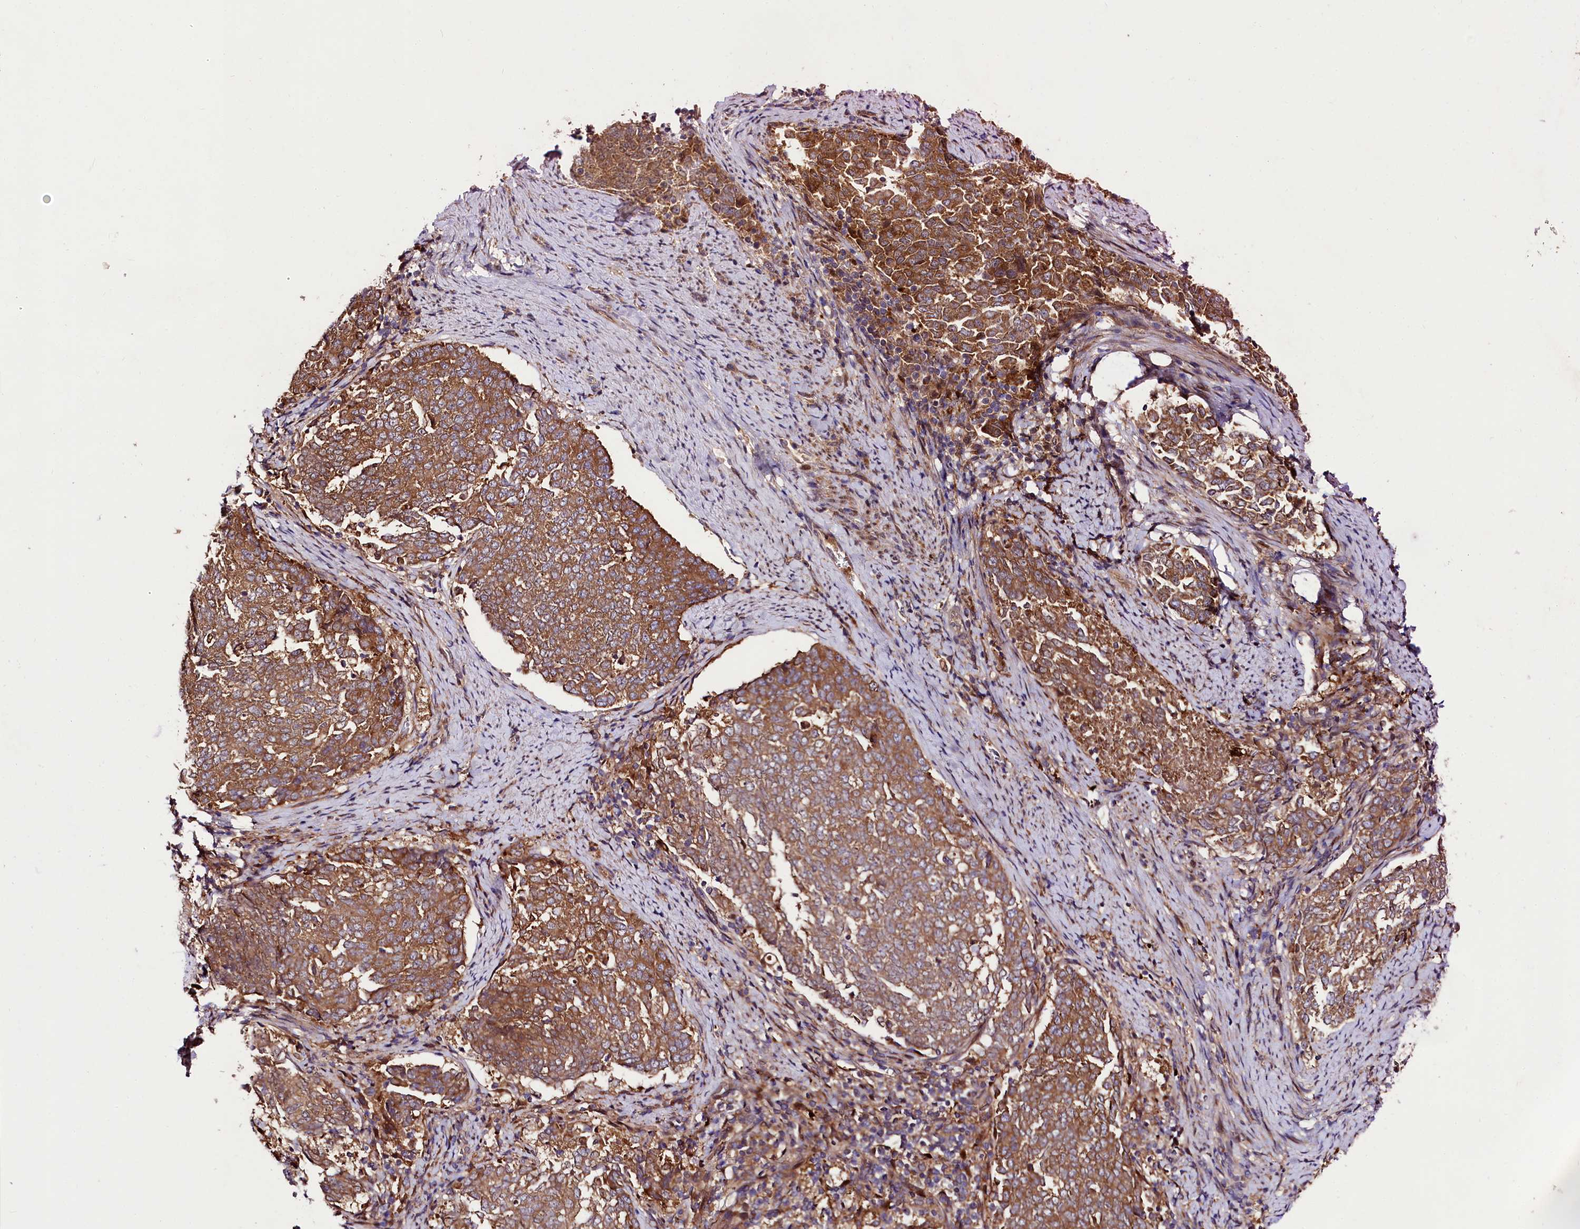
{"staining": {"intensity": "moderate", "quantity": ">75%", "location": "cytoplasmic/membranous"}, "tissue": "endometrial cancer", "cell_type": "Tumor cells", "image_type": "cancer", "snomed": [{"axis": "morphology", "description": "Adenocarcinoma, NOS"}, {"axis": "topography", "description": "Endometrium"}], "caption": "Immunohistochemistry (IHC) (DAB (3,3'-diaminobenzidine)) staining of human endometrial adenocarcinoma reveals moderate cytoplasmic/membranous protein positivity in about >75% of tumor cells. Ihc stains the protein in brown and the nuclei are stained blue.", "gene": "NAA25", "patient": {"sex": "female", "age": 80}}